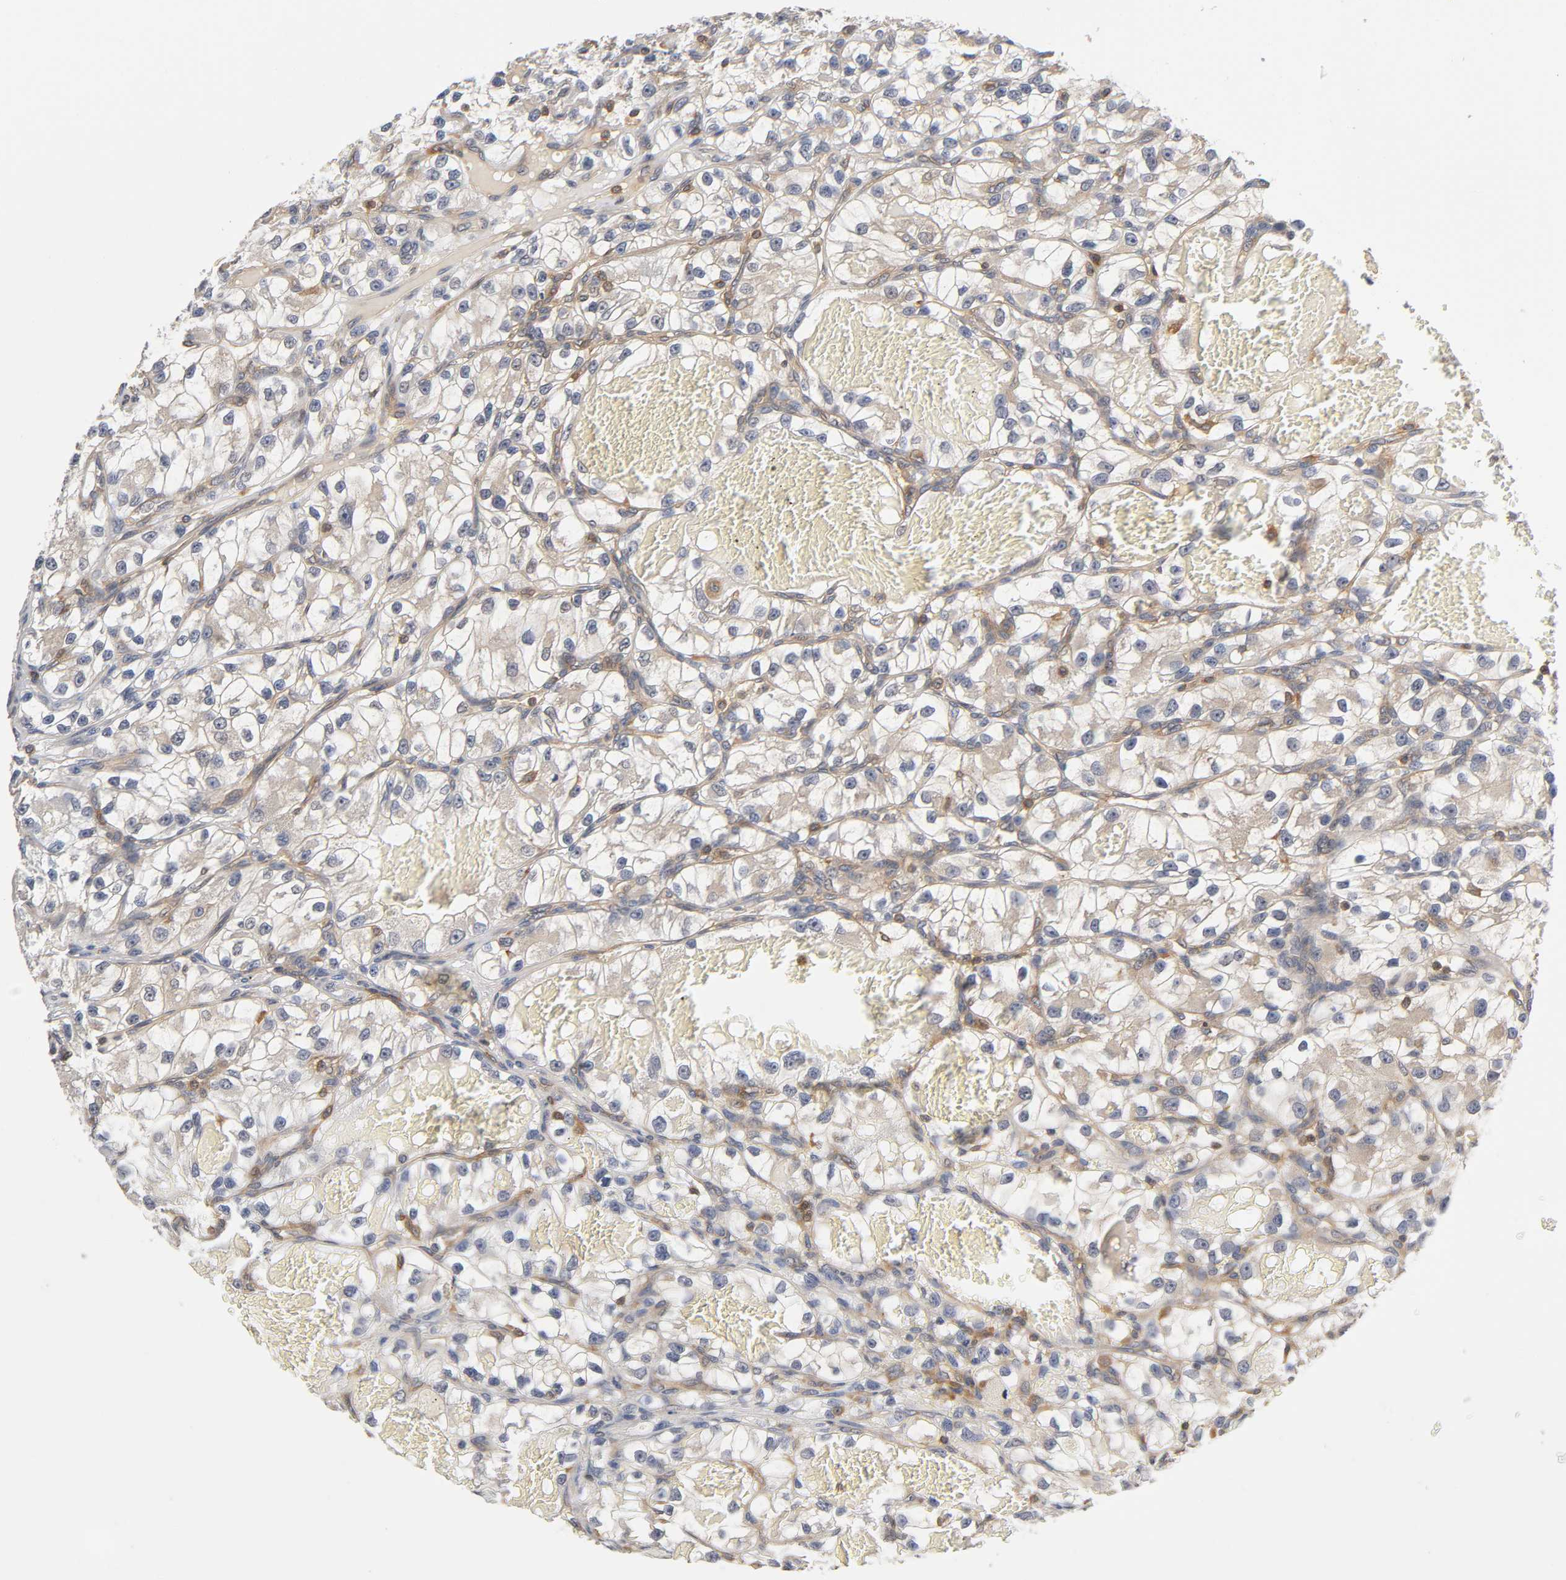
{"staining": {"intensity": "moderate", "quantity": "25%-75%", "location": "cytoplasmic/membranous"}, "tissue": "renal cancer", "cell_type": "Tumor cells", "image_type": "cancer", "snomed": [{"axis": "morphology", "description": "Adenocarcinoma, NOS"}, {"axis": "topography", "description": "Kidney"}], "caption": "This micrograph displays IHC staining of renal cancer, with medium moderate cytoplasmic/membranous positivity in about 25%-75% of tumor cells.", "gene": "ACTR2", "patient": {"sex": "female", "age": 57}}